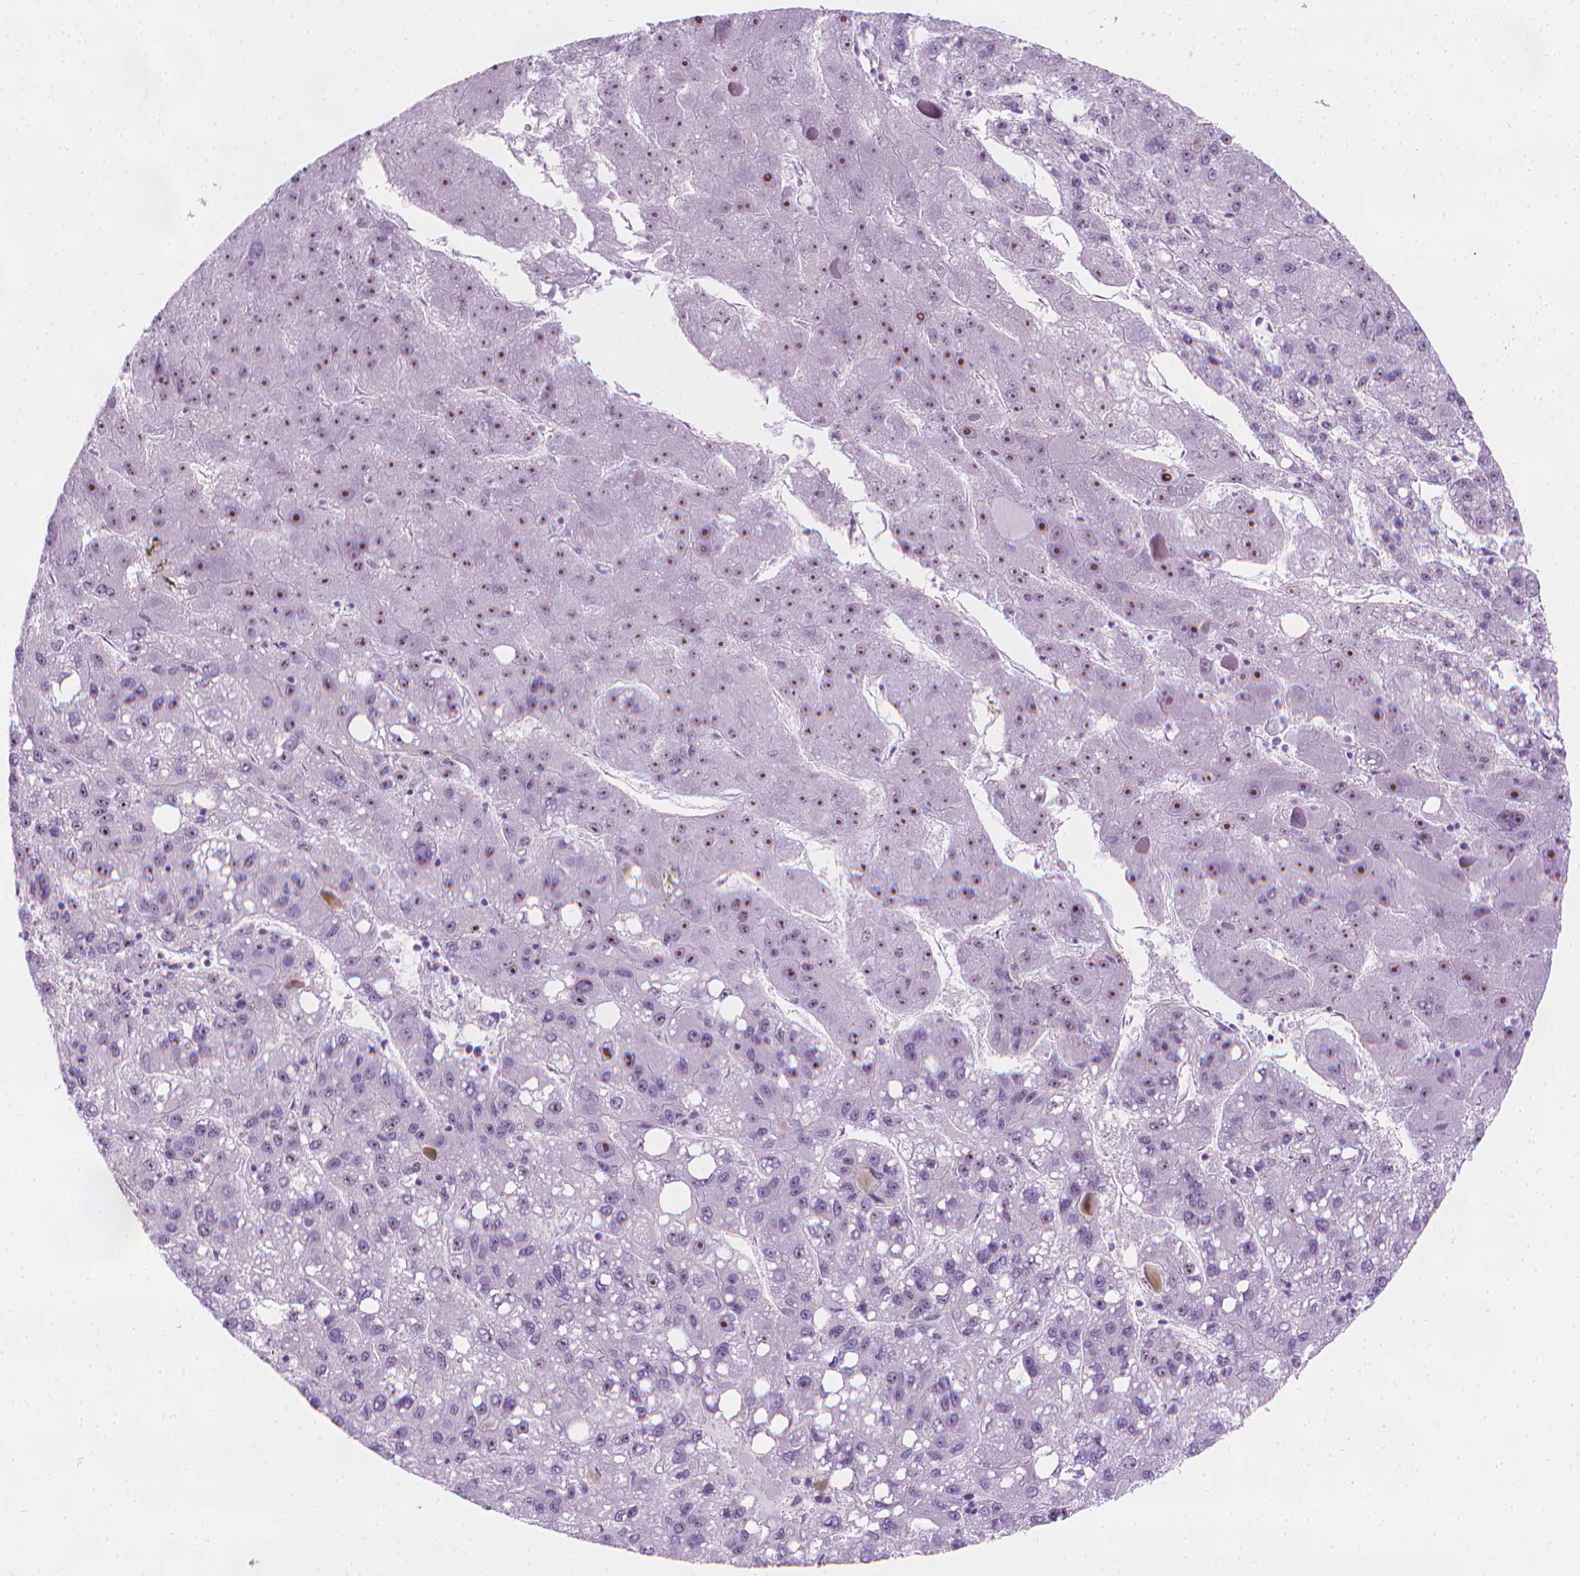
{"staining": {"intensity": "moderate", "quantity": "<25%", "location": "nuclear"}, "tissue": "liver cancer", "cell_type": "Tumor cells", "image_type": "cancer", "snomed": [{"axis": "morphology", "description": "Carcinoma, Hepatocellular, NOS"}, {"axis": "topography", "description": "Liver"}], "caption": "Immunohistochemical staining of liver cancer (hepatocellular carcinoma) demonstrates low levels of moderate nuclear positivity in approximately <25% of tumor cells.", "gene": "NOL7", "patient": {"sex": "female", "age": 82}}